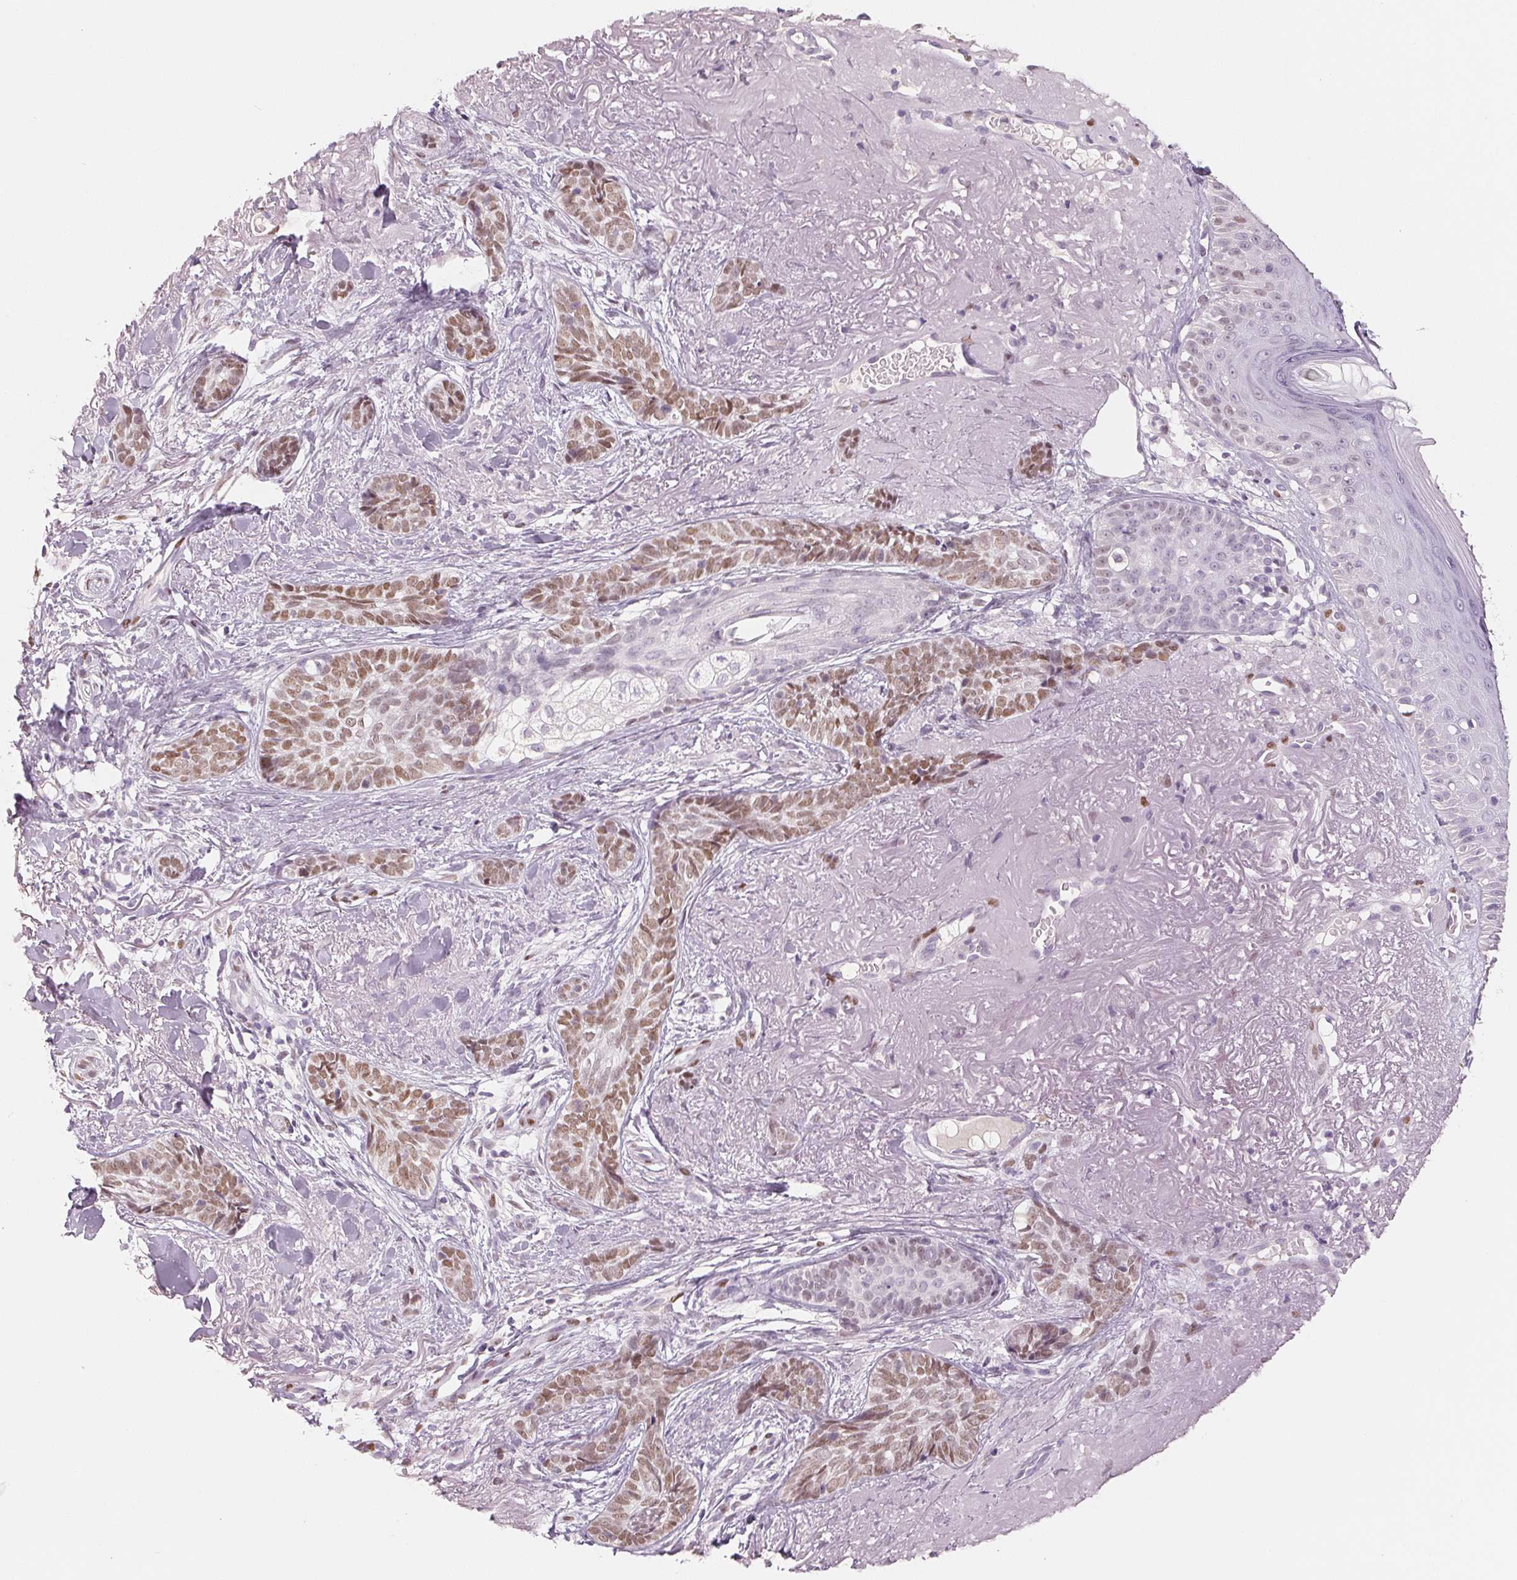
{"staining": {"intensity": "moderate", "quantity": ">75%", "location": "nuclear"}, "tissue": "skin cancer", "cell_type": "Tumor cells", "image_type": "cancer", "snomed": [{"axis": "morphology", "description": "Basal cell carcinoma"}, {"axis": "morphology", "description": "BCC, high aggressive"}, {"axis": "topography", "description": "Skin"}], "caption": "This histopathology image shows IHC staining of human skin bcc,  high aggressive, with medium moderate nuclear expression in approximately >75% of tumor cells.", "gene": "SMARCD3", "patient": {"sex": "female", "age": 79}}